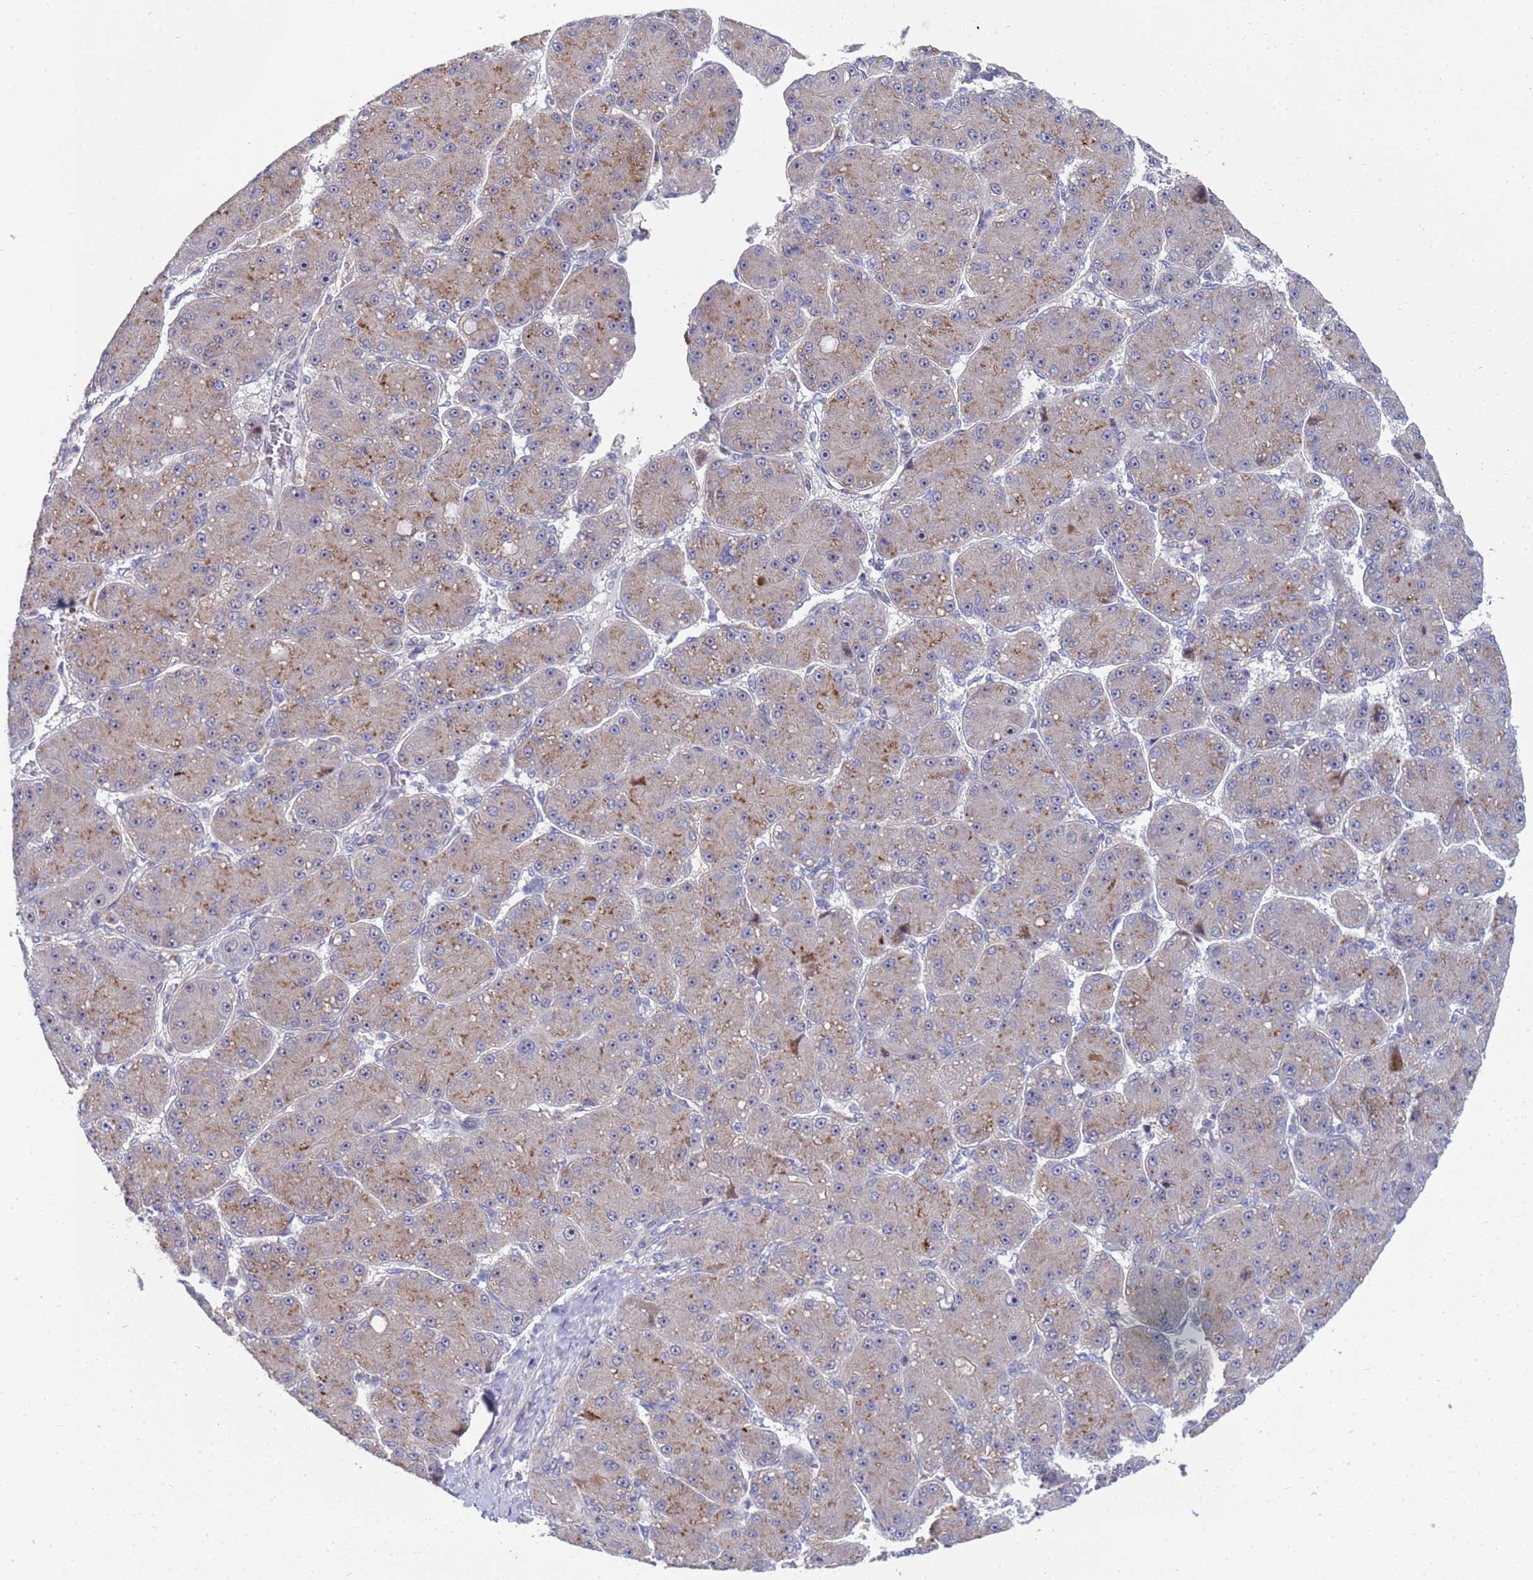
{"staining": {"intensity": "moderate", "quantity": "<25%", "location": "cytoplasmic/membranous"}, "tissue": "liver cancer", "cell_type": "Tumor cells", "image_type": "cancer", "snomed": [{"axis": "morphology", "description": "Carcinoma, Hepatocellular, NOS"}, {"axis": "topography", "description": "Liver"}], "caption": "Tumor cells show moderate cytoplasmic/membranous staining in approximately <25% of cells in liver cancer (hepatocellular carcinoma).", "gene": "ENOSF1", "patient": {"sex": "male", "age": 67}}